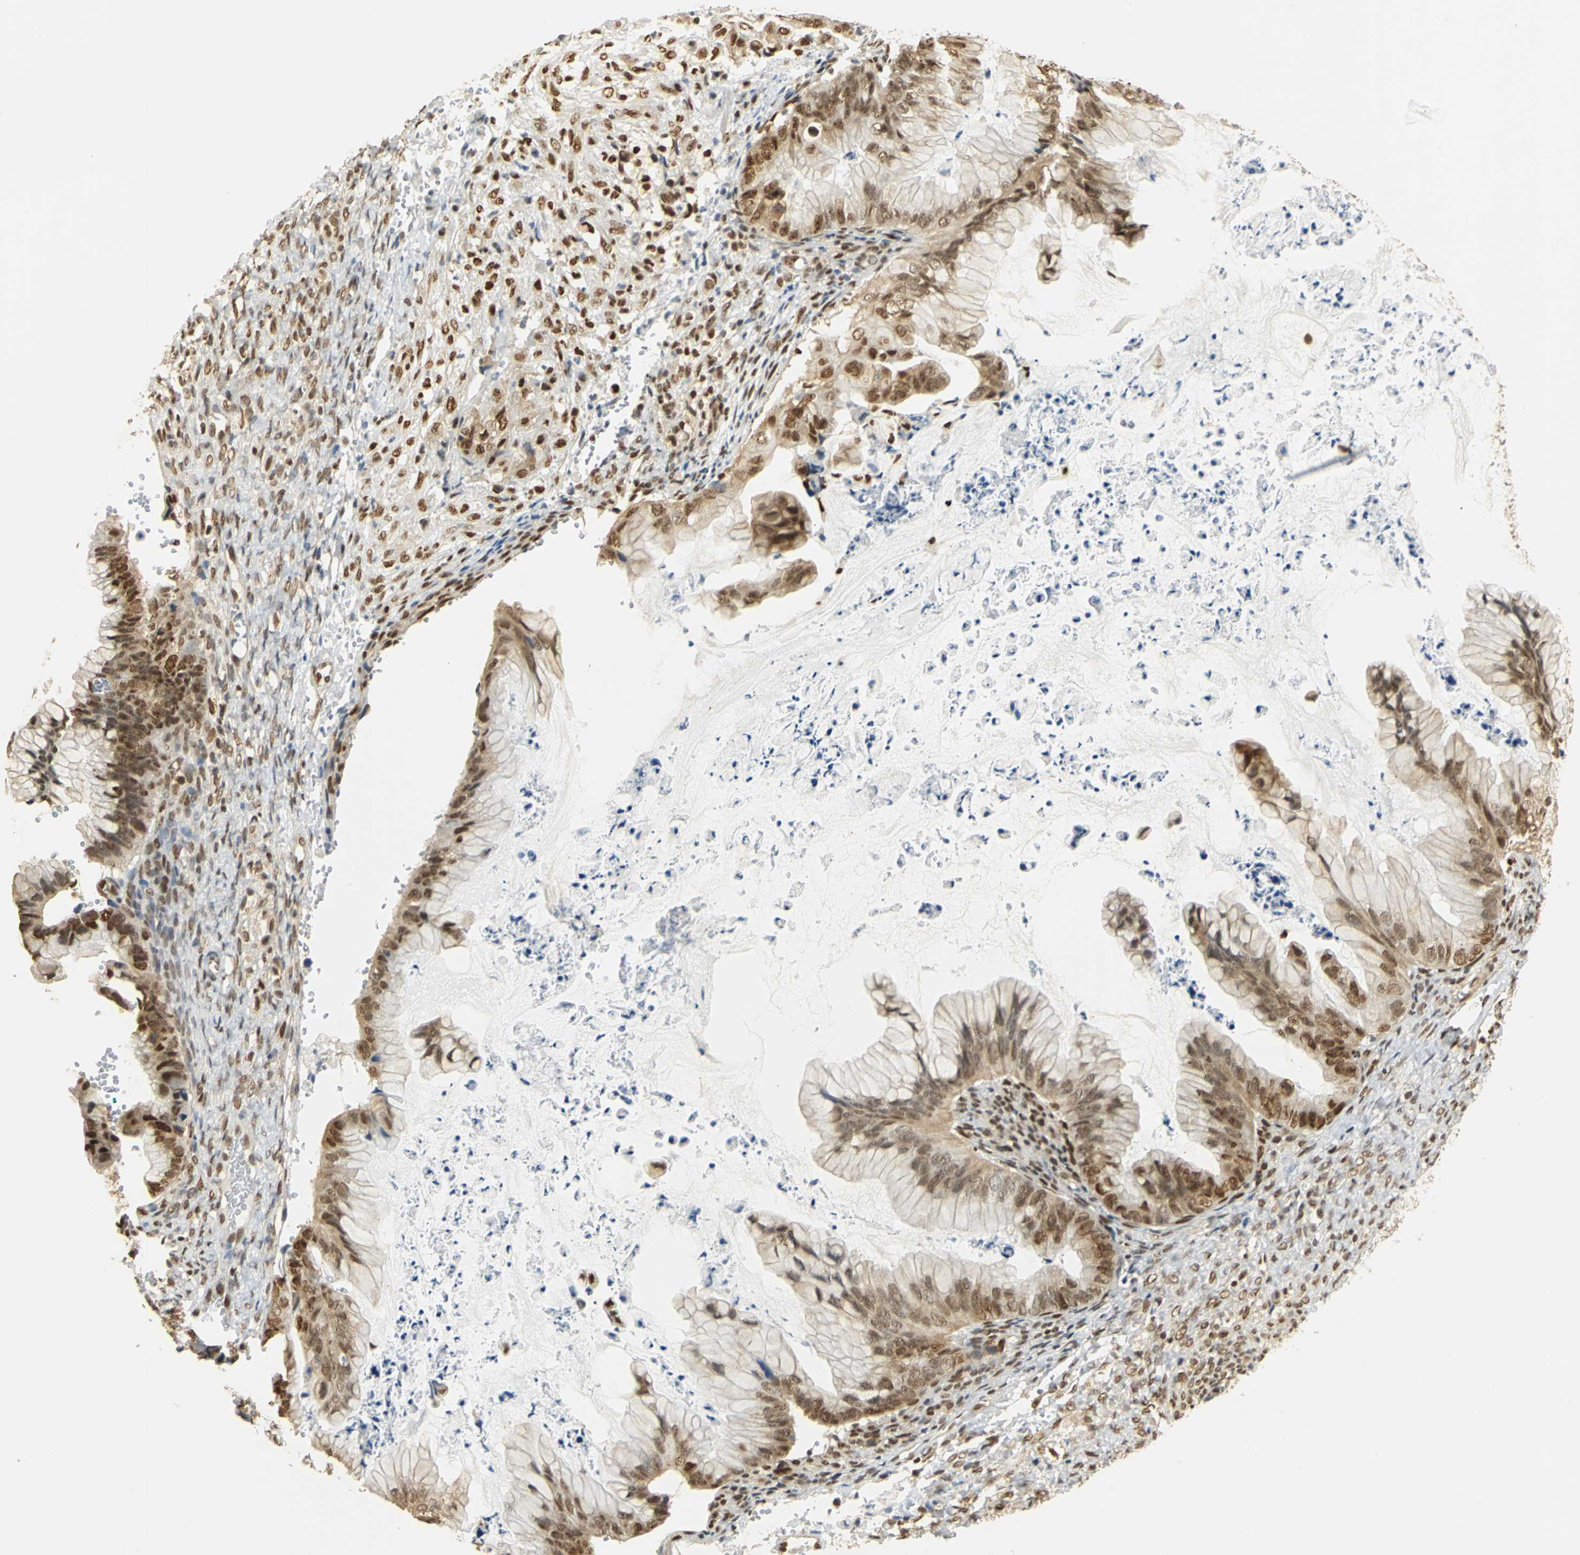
{"staining": {"intensity": "strong", "quantity": ">75%", "location": "cytoplasmic/membranous,nuclear"}, "tissue": "ovarian cancer", "cell_type": "Tumor cells", "image_type": "cancer", "snomed": [{"axis": "morphology", "description": "Cystadenocarcinoma, mucinous, NOS"}, {"axis": "topography", "description": "Ovary"}], "caption": "Brown immunohistochemical staining in human ovarian cancer shows strong cytoplasmic/membranous and nuclear staining in approximately >75% of tumor cells.", "gene": "DDX5", "patient": {"sex": "female", "age": 36}}